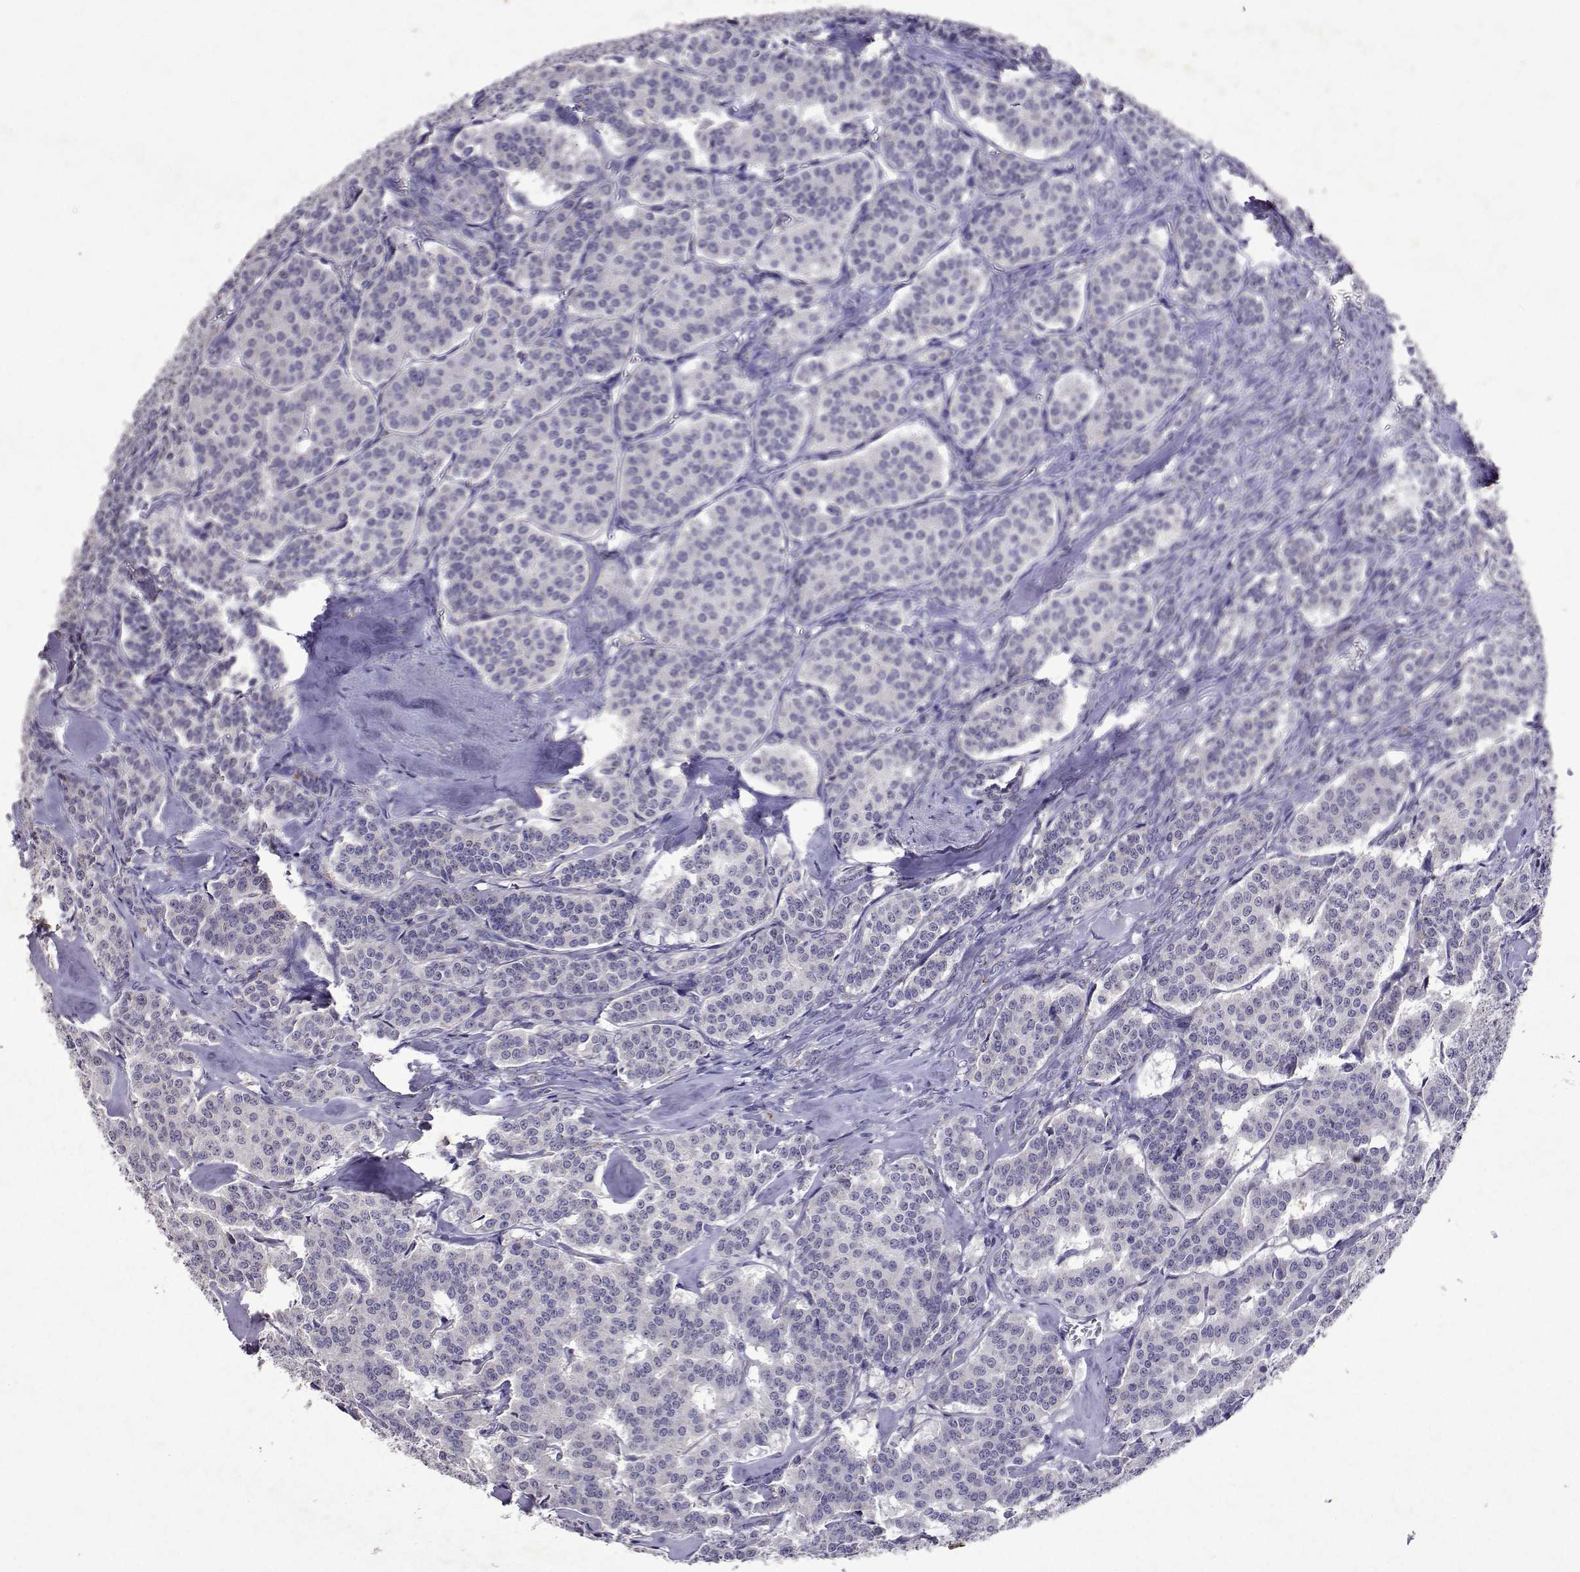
{"staining": {"intensity": "negative", "quantity": "none", "location": "none"}, "tissue": "carcinoid", "cell_type": "Tumor cells", "image_type": "cancer", "snomed": [{"axis": "morphology", "description": "Carcinoid, malignant, NOS"}, {"axis": "topography", "description": "Lung"}], "caption": "Carcinoid was stained to show a protein in brown. There is no significant staining in tumor cells. (DAB (3,3'-diaminobenzidine) IHC visualized using brightfield microscopy, high magnification).", "gene": "DUSP28", "patient": {"sex": "female", "age": 46}}